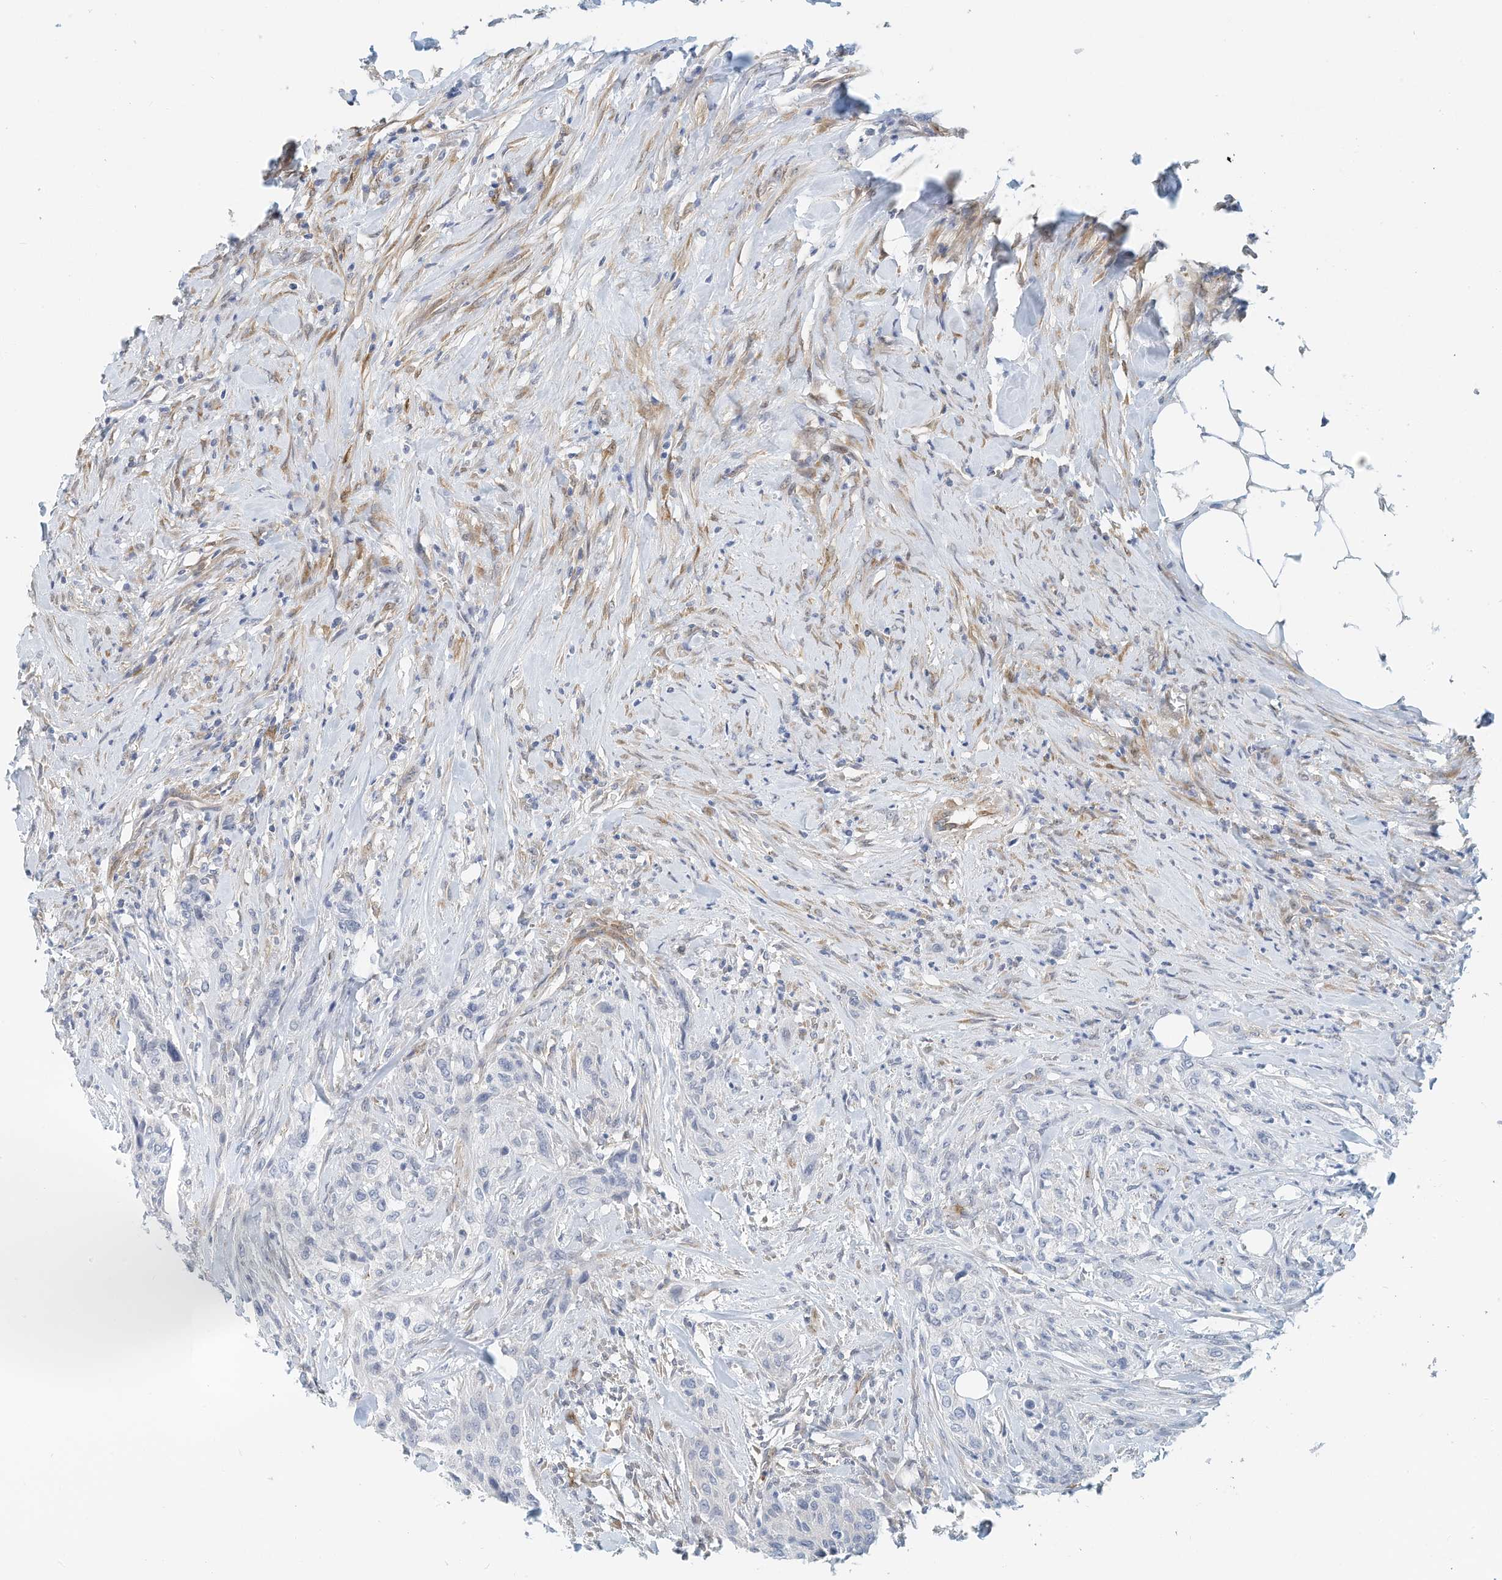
{"staining": {"intensity": "negative", "quantity": "none", "location": "none"}, "tissue": "urothelial cancer", "cell_type": "Tumor cells", "image_type": "cancer", "snomed": [{"axis": "morphology", "description": "Urothelial carcinoma, High grade"}, {"axis": "topography", "description": "Urinary bladder"}], "caption": "Human urothelial cancer stained for a protein using IHC reveals no expression in tumor cells.", "gene": "ARHGAP28", "patient": {"sex": "male", "age": 35}}